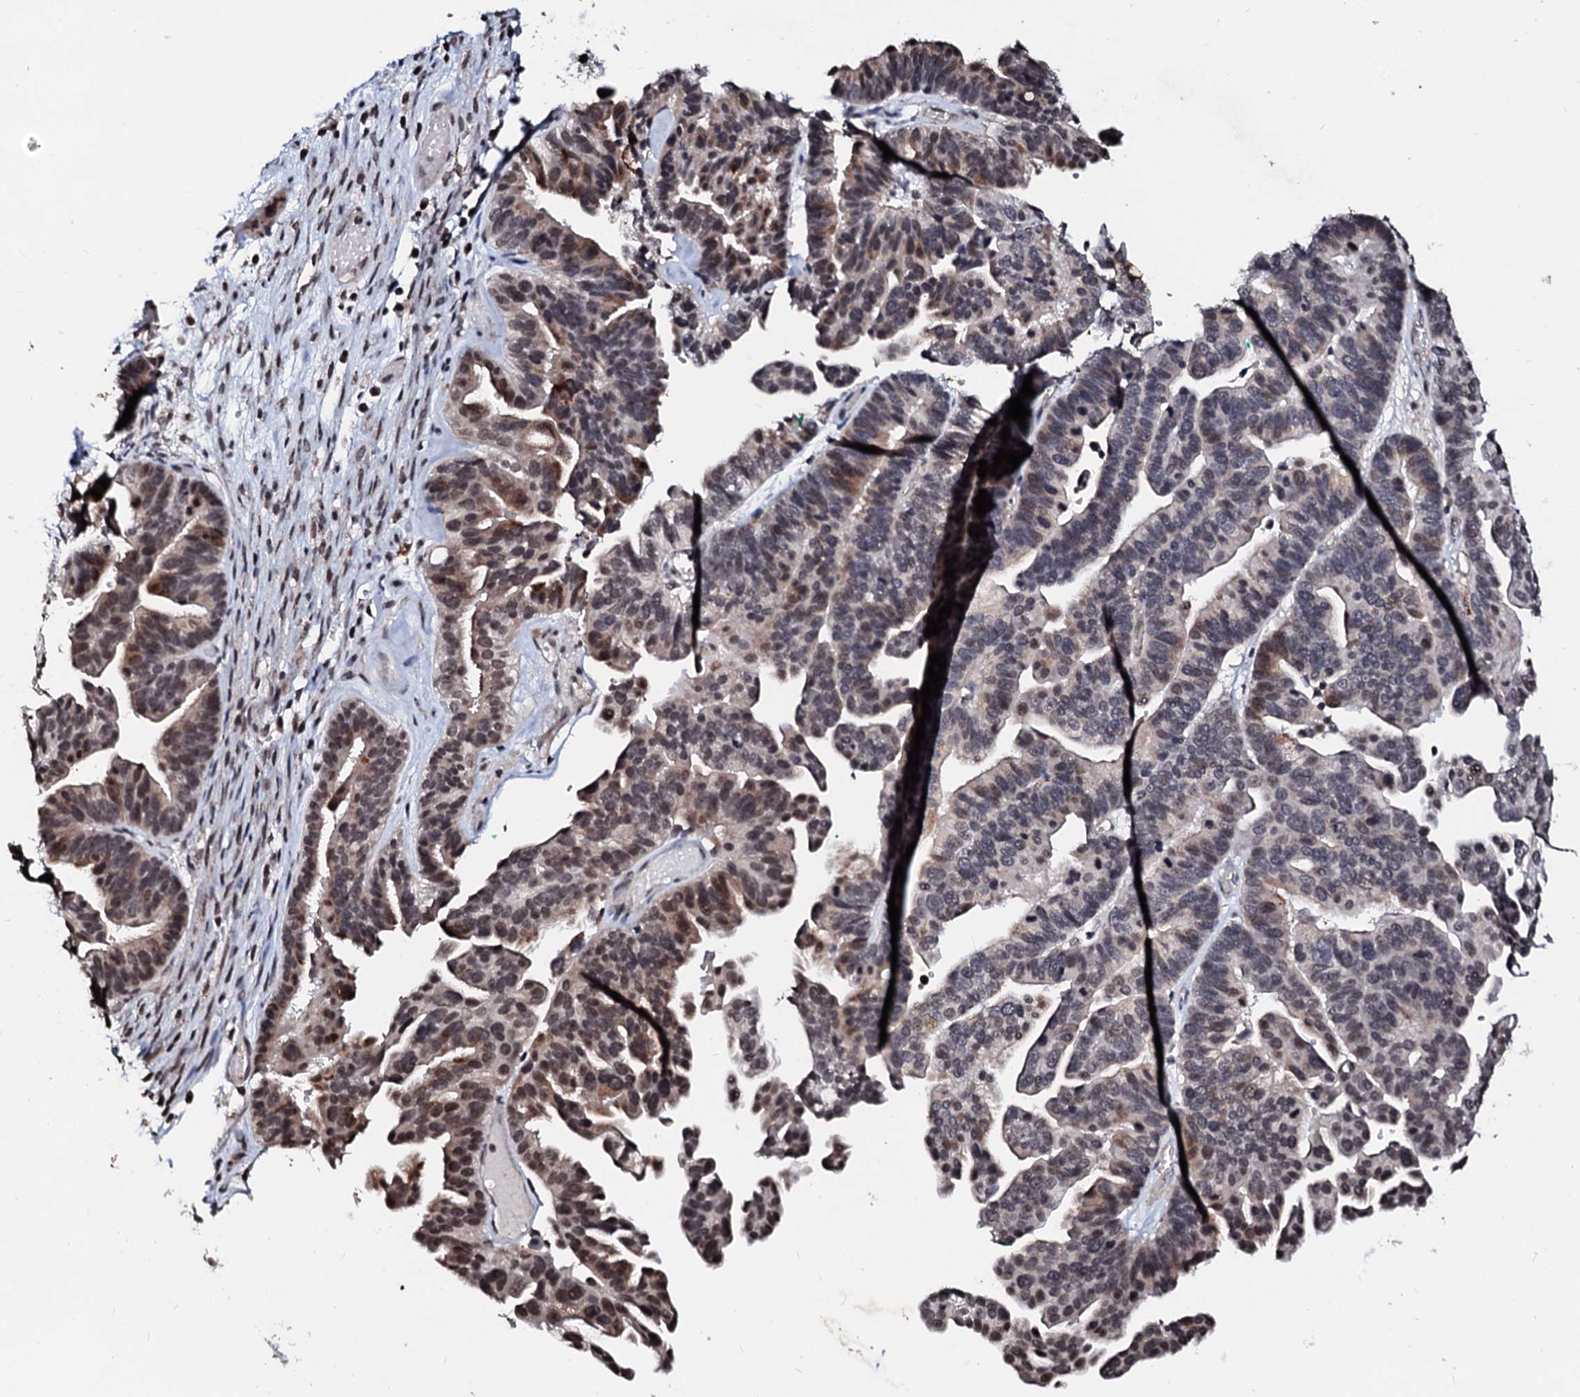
{"staining": {"intensity": "moderate", "quantity": ">75%", "location": "cytoplasmic/membranous,nuclear"}, "tissue": "ovarian cancer", "cell_type": "Tumor cells", "image_type": "cancer", "snomed": [{"axis": "morphology", "description": "Cystadenocarcinoma, serous, NOS"}, {"axis": "topography", "description": "Ovary"}], "caption": "Moderate cytoplasmic/membranous and nuclear protein positivity is appreciated in about >75% of tumor cells in ovarian cancer (serous cystadenocarcinoma).", "gene": "LSM11", "patient": {"sex": "female", "age": 56}}